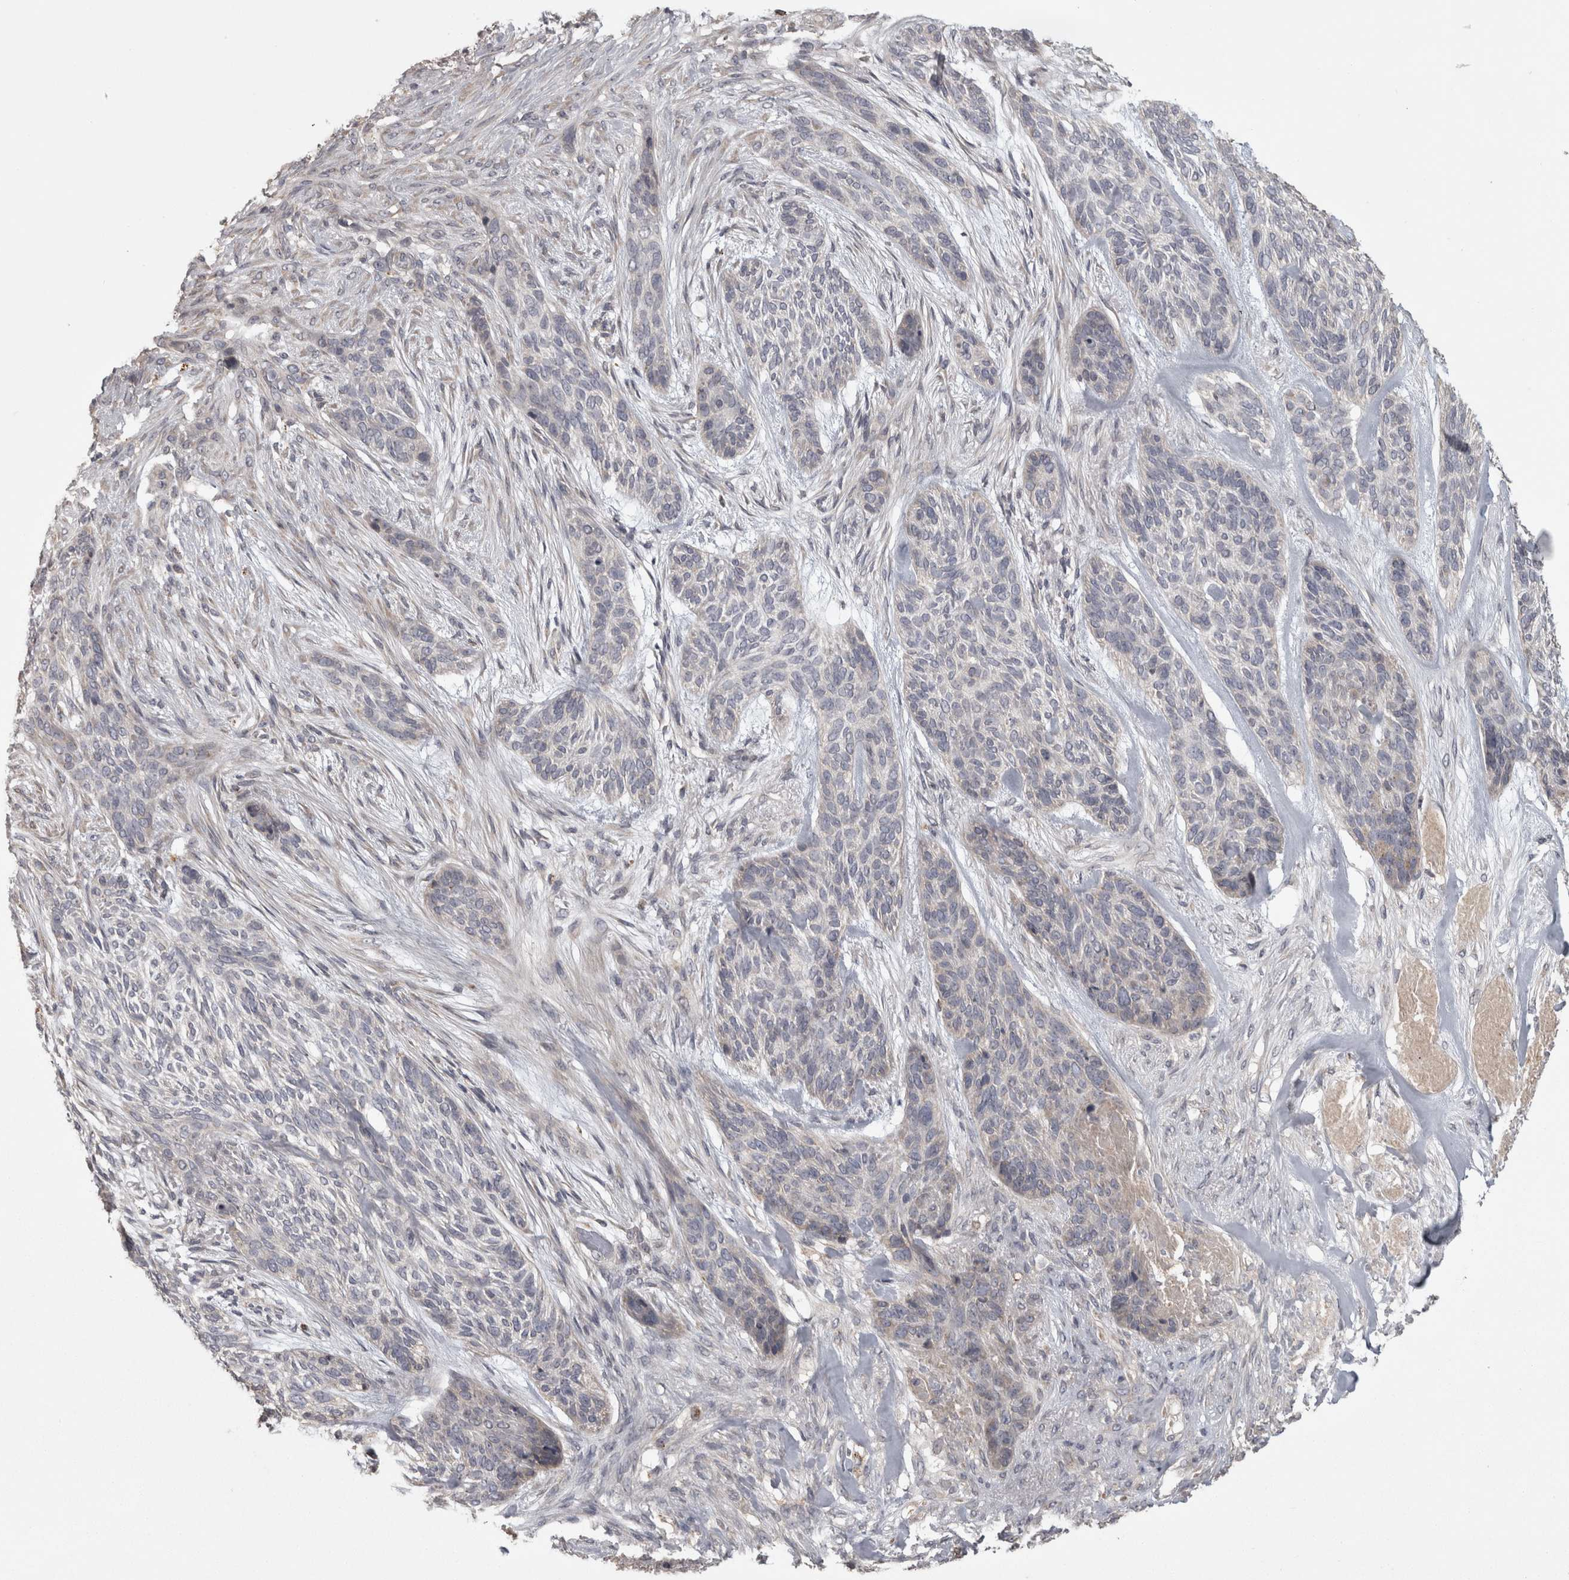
{"staining": {"intensity": "negative", "quantity": "none", "location": "none"}, "tissue": "skin cancer", "cell_type": "Tumor cells", "image_type": "cancer", "snomed": [{"axis": "morphology", "description": "Basal cell carcinoma"}, {"axis": "topography", "description": "Skin"}], "caption": "IHC of human skin cancer reveals no expression in tumor cells.", "gene": "RAB29", "patient": {"sex": "male", "age": 55}}